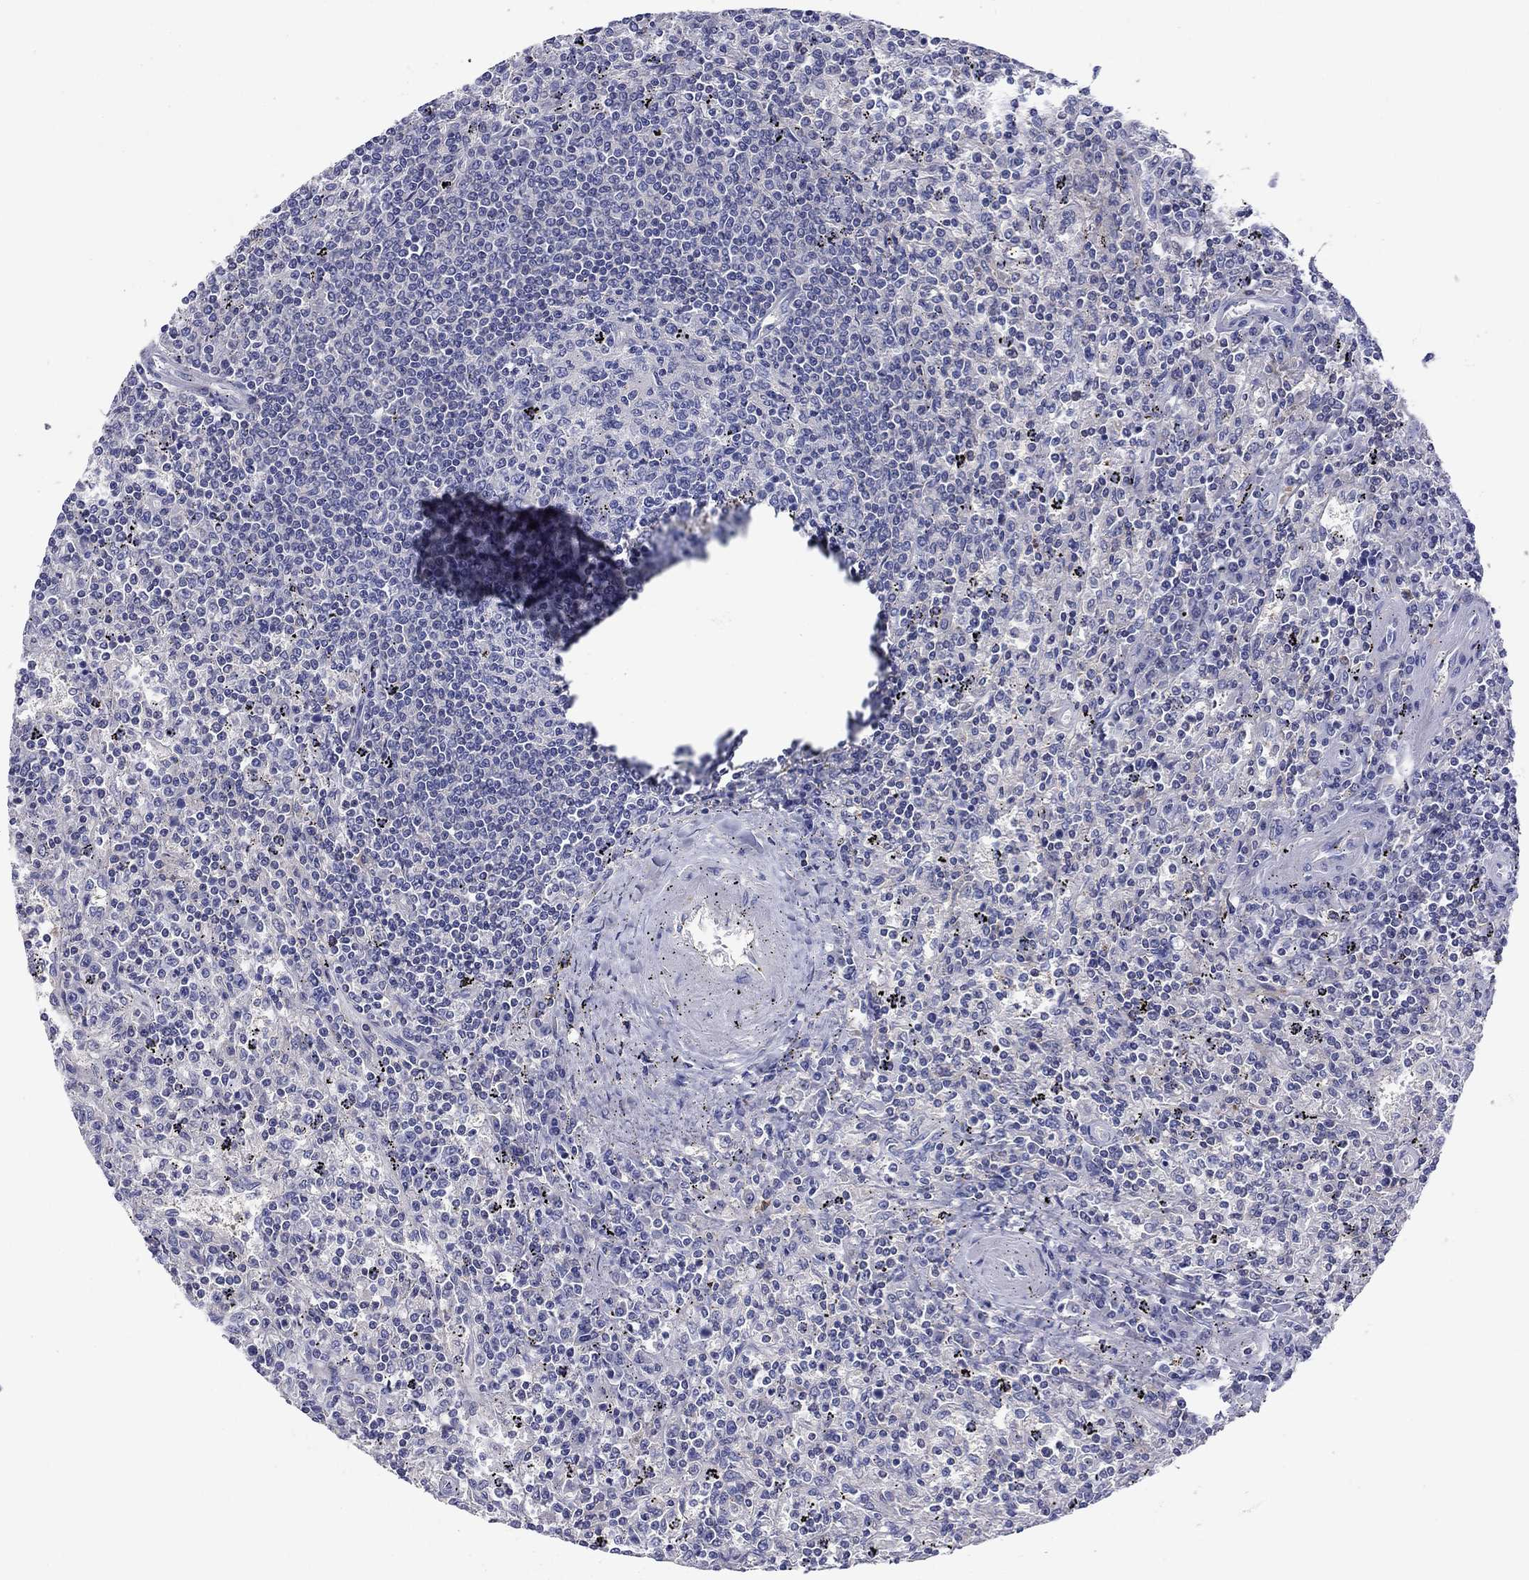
{"staining": {"intensity": "negative", "quantity": "none", "location": "none"}, "tissue": "lymphoma", "cell_type": "Tumor cells", "image_type": "cancer", "snomed": [{"axis": "morphology", "description": "Malignant lymphoma, non-Hodgkin's type, Low grade"}, {"axis": "topography", "description": "Spleen"}], "caption": "Tumor cells are negative for protein expression in human low-grade malignant lymphoma, non-Hodgkin's type.", "gene": "CNDP1", "patient": {"sex": "male", "age": 62}}